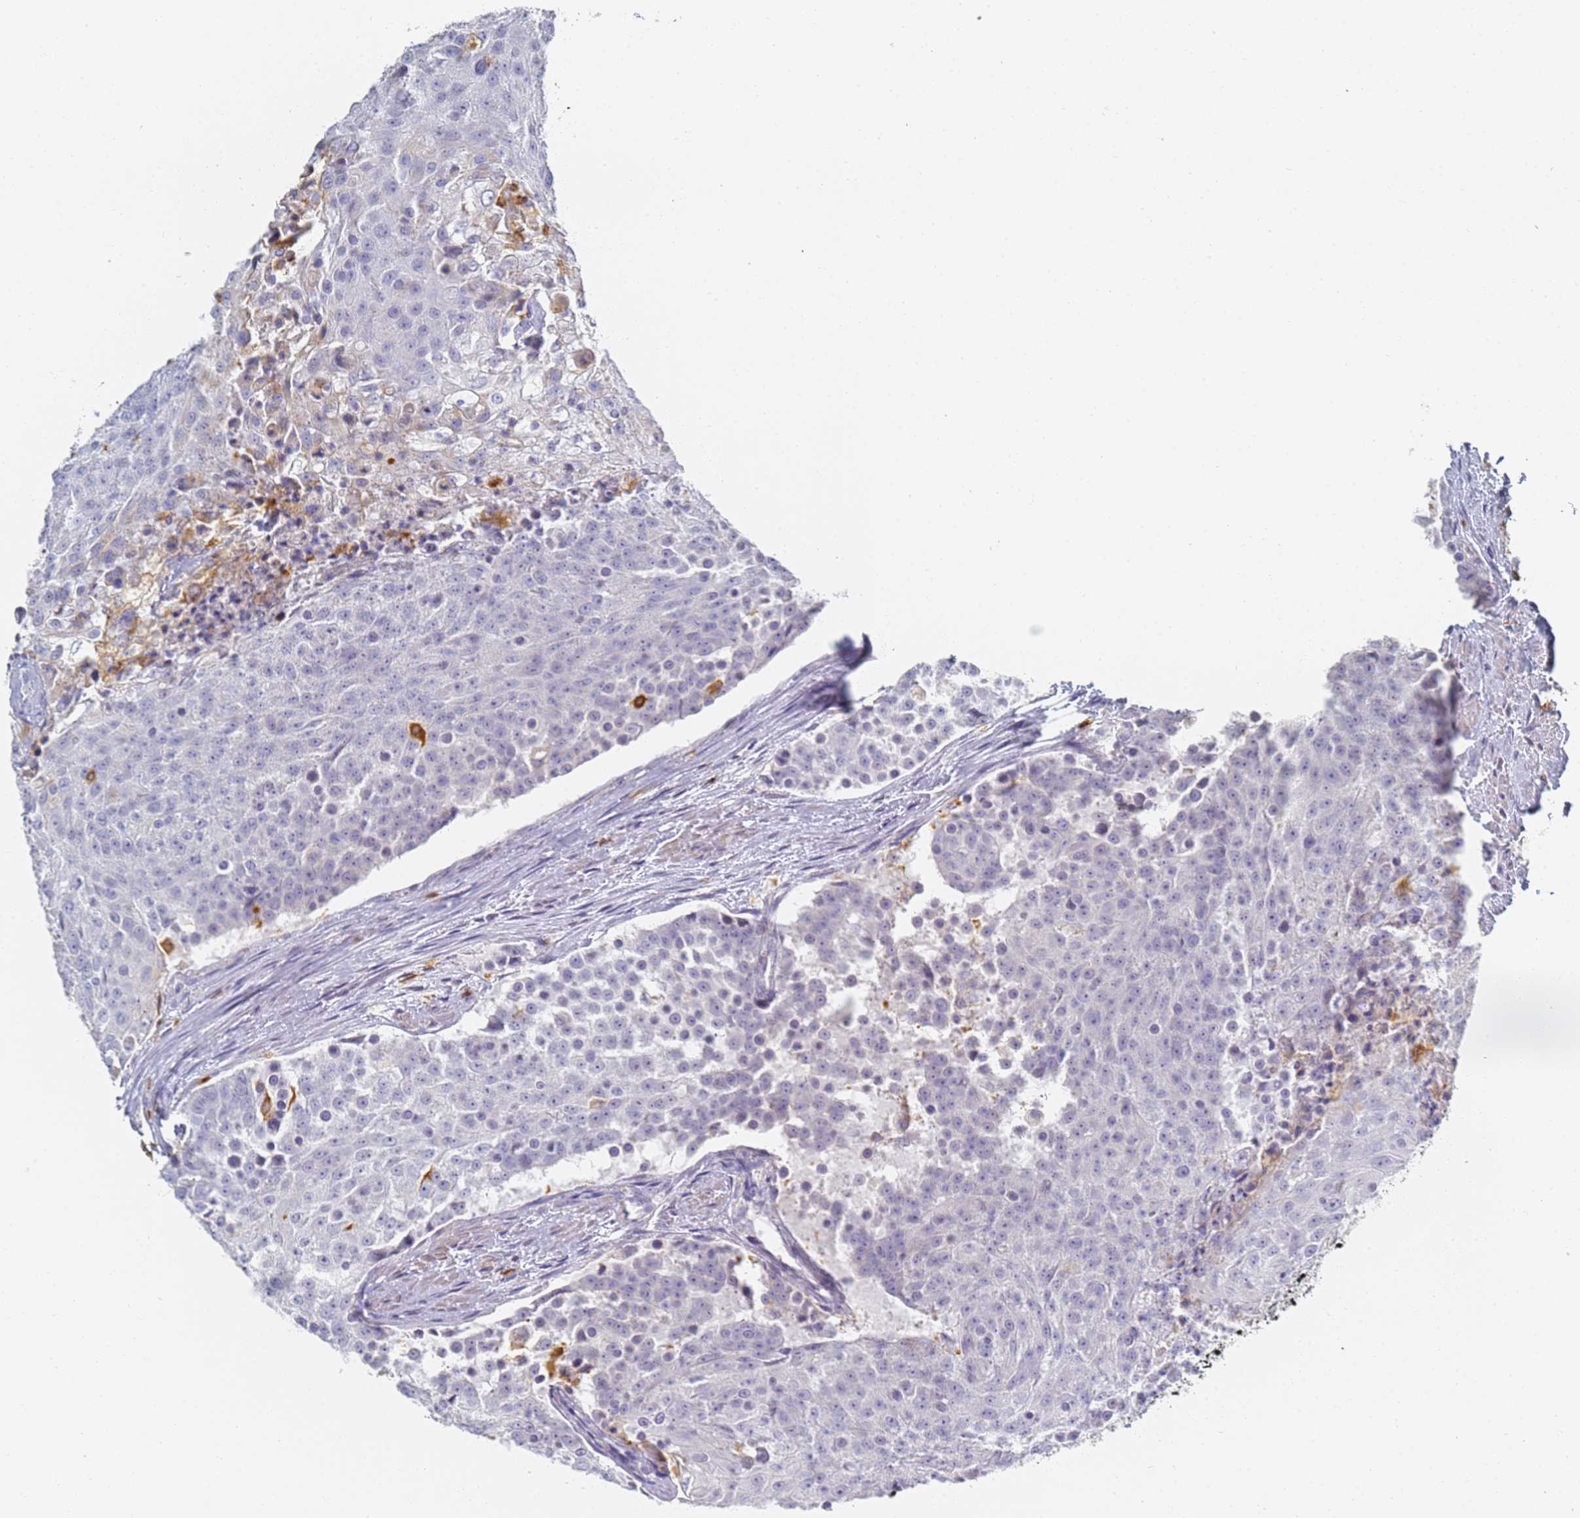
{"staining": {"intensity": "negative", "quantity": "none", "location": "none"}, "tissue": "urothelial cancer", "cell_type": "Tumor cells", "image_type": "cancer", "snomed": [{"axis": "morphology", "description": "Urothelial carcinoma, High grade"}, {"axis": "topography", "description": "Urinary bladder"}], "caption": "Immunohistochemistry (IHC) image of neoplastic tissue: human urothelial cancer stained with DAB (3,3'-diaminobenzidine) demonstrates no significant protein positivity in tumor cells.", "gene": "BIN2", "patient": {"sex": "female", "age": 63}}